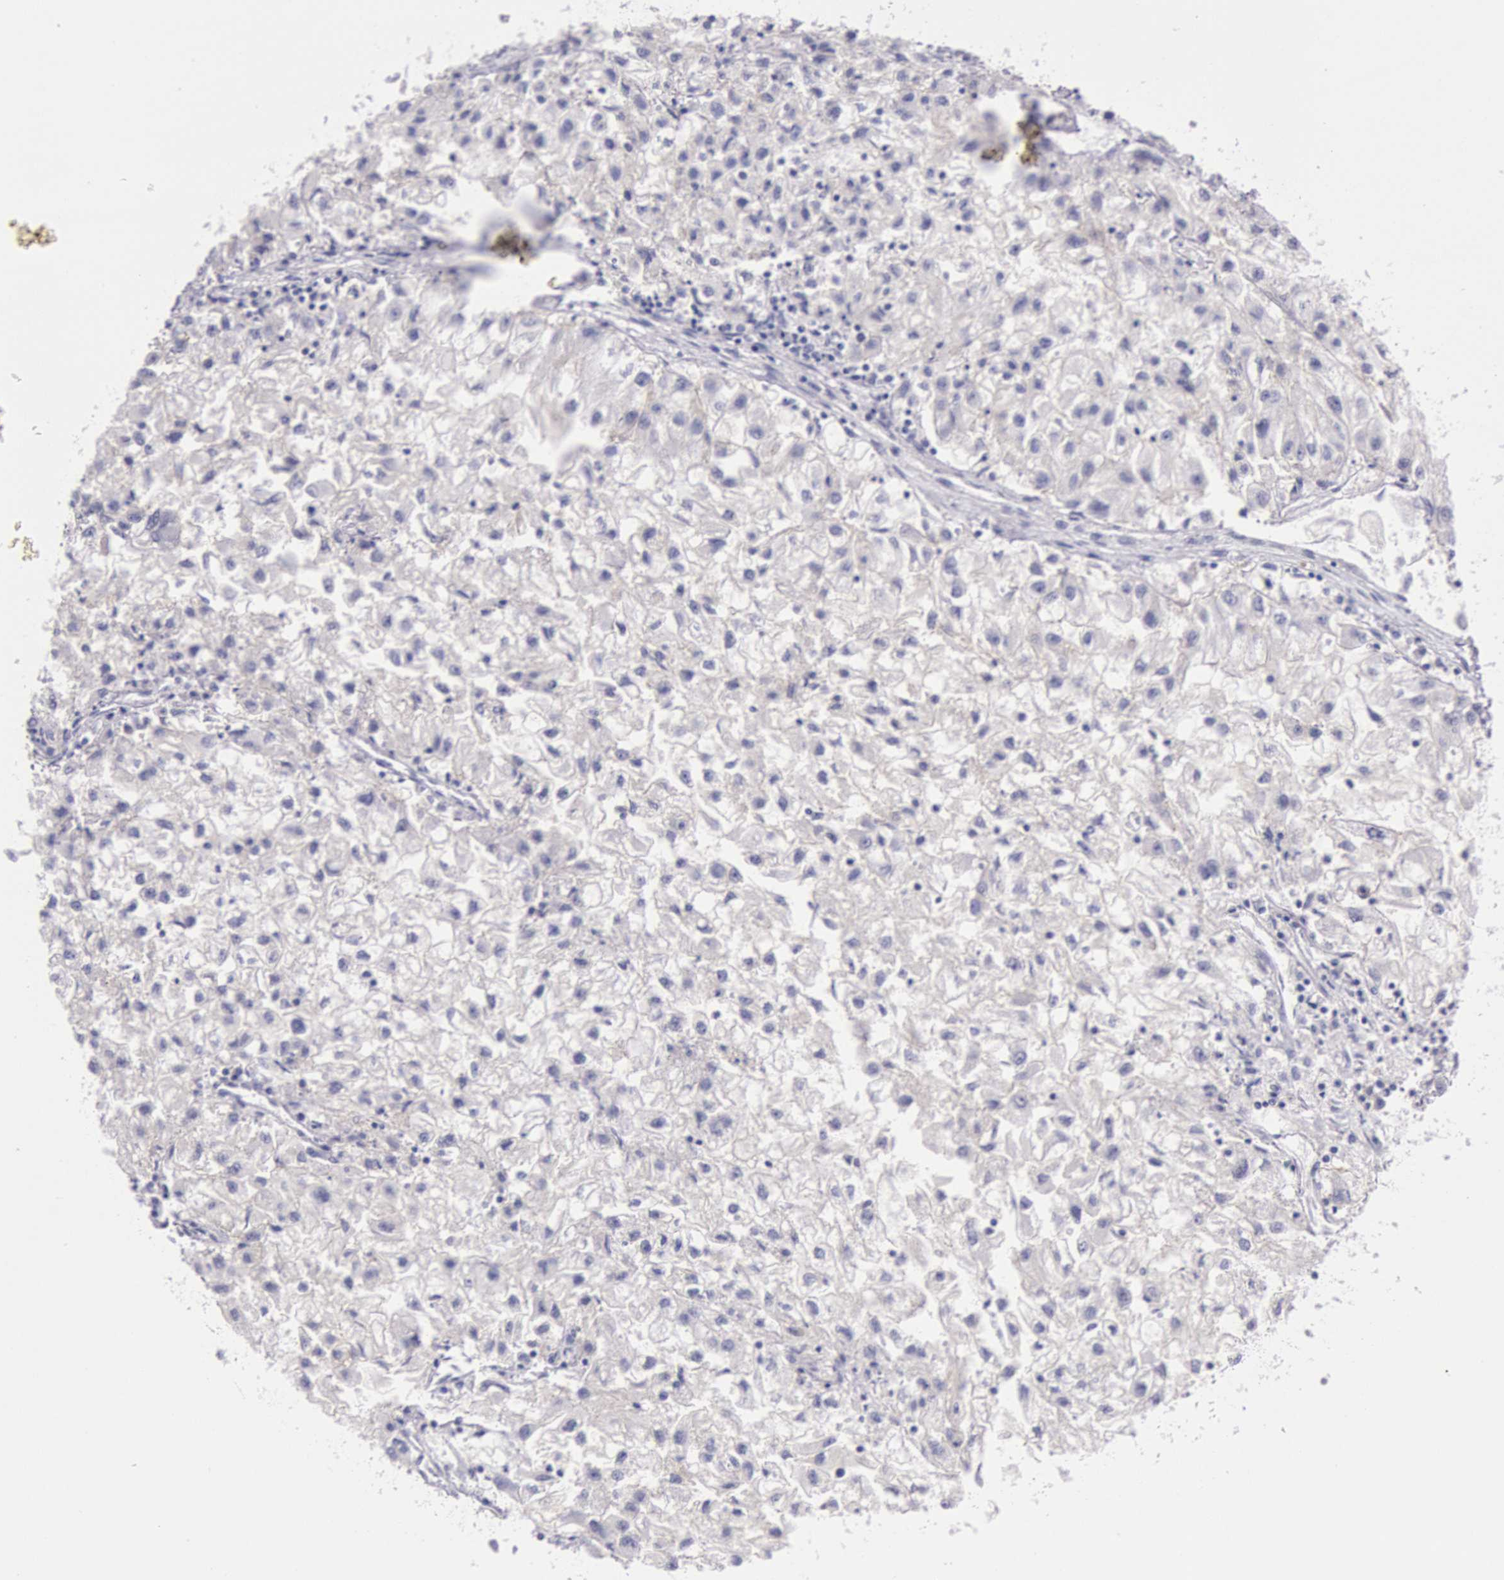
{"staining": {"intensity": "negative", "quantity": "none", "location": "none"}, "tissue": "renal cancer", "cell_type": "Tumor cells", "image_type": "cancer", "snomed": [{"axis": "morphology", "description": "Adenocarcinoma, NOS"}, {"axis": "topography", "description": "Kidney"}], "caption": "Tumor cells show no significant positivity in renal cancer (adenocarcinoma). Nuclei are stained in blue.", "gene": "EGFR", "patient": {"sex": "male", "age": 59}}